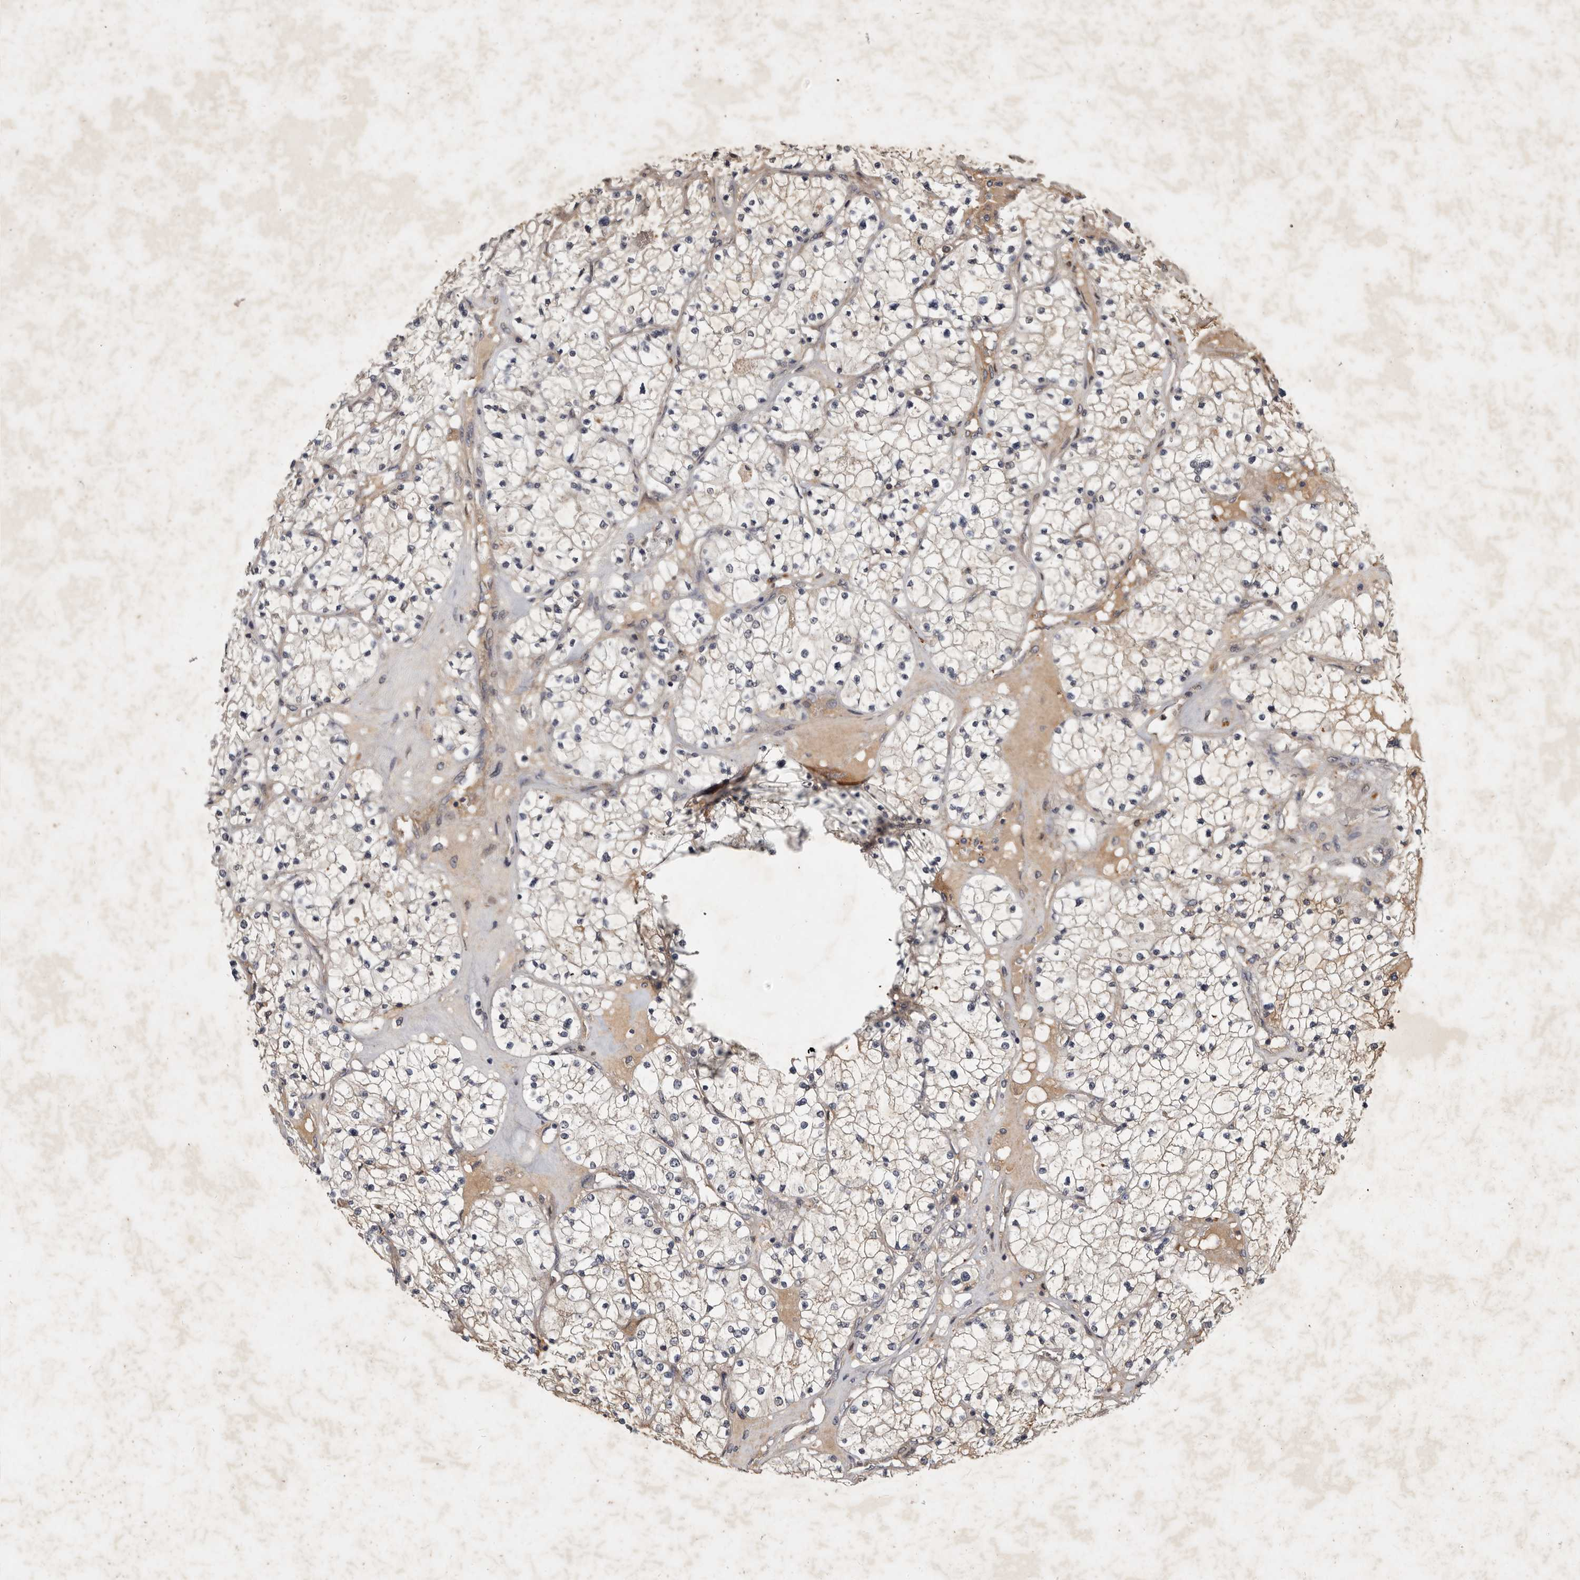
{"staining": {"intensity": "negative", "quantity": "none", "location": "none"}, "tissue": "renal cancer", "cell_type": "Tumor cells", "image_type": "cancer", "snomed": [{"axis": "morphology", "description": "Normal tissue, NOS"}, {"axis": "morphology", "description": "Adenocarcinoma, NOS"}, {"axis": "topography", "description": "Kidney"}], "caption": "Immunohistochemistry histopathology image of human adenocarcinoma (renal) stained for a protein (brown), which exhibits no staining in tumor cells. (Brightfield microscopy of DAB immunohistochemistry at high magnification).", "gene": "DNAJC28", "patient": {"sex": "male", "age": 68}}